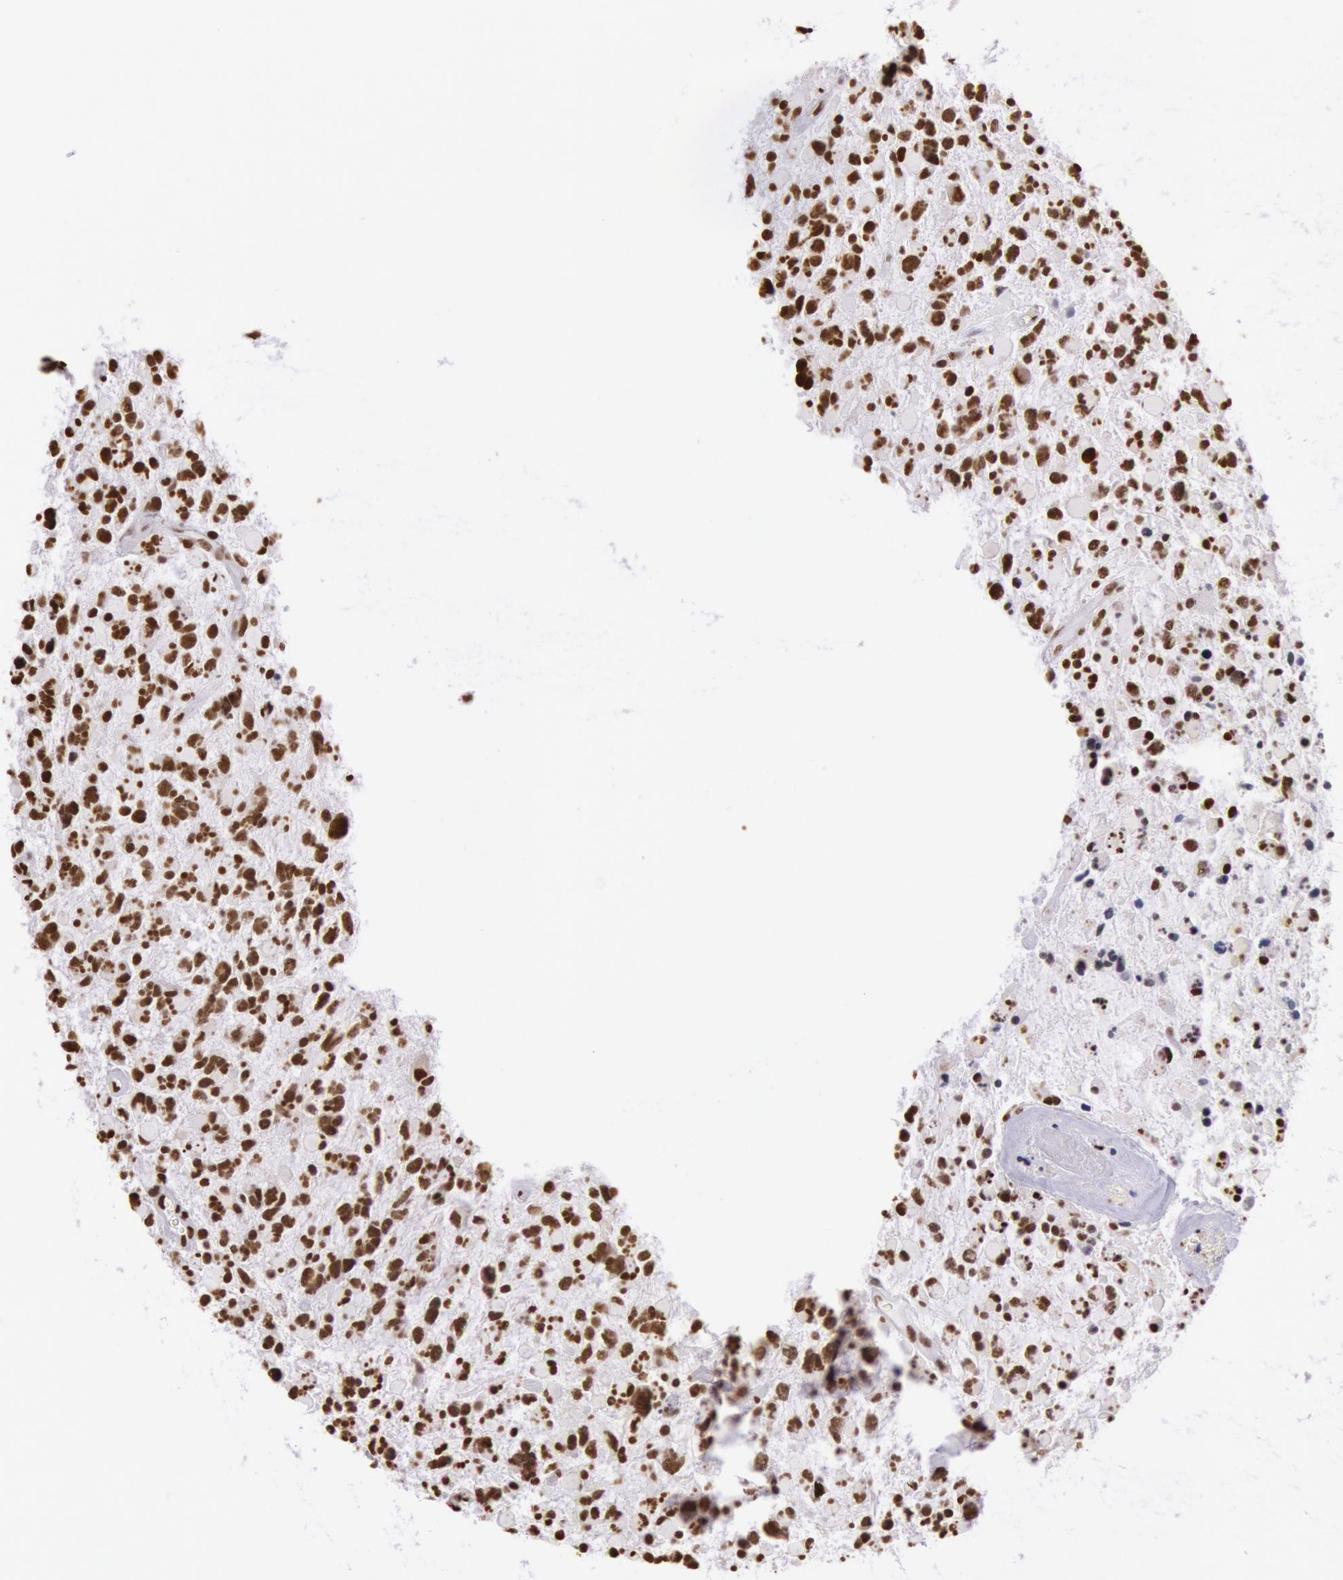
{"staining": {"intensity": "strong", "quantity": ">75%", "location": "nuclear"}, "tissue": "glioma", "cell_type": "Tumor cells", "image_type": "cancer", "snomed": [{"axis": "morphology", "description": "Glioma, malignant, High grade"}, {"axis": "topography", "description": "Brain"}], "caption": "Glioma was stained to show a protein in brown. There is high levels of strong nuclear positivity in about >75% of tumor cells.", "gene": "HNRNPH2", "patient": {"sex": "female", "age": 37}}